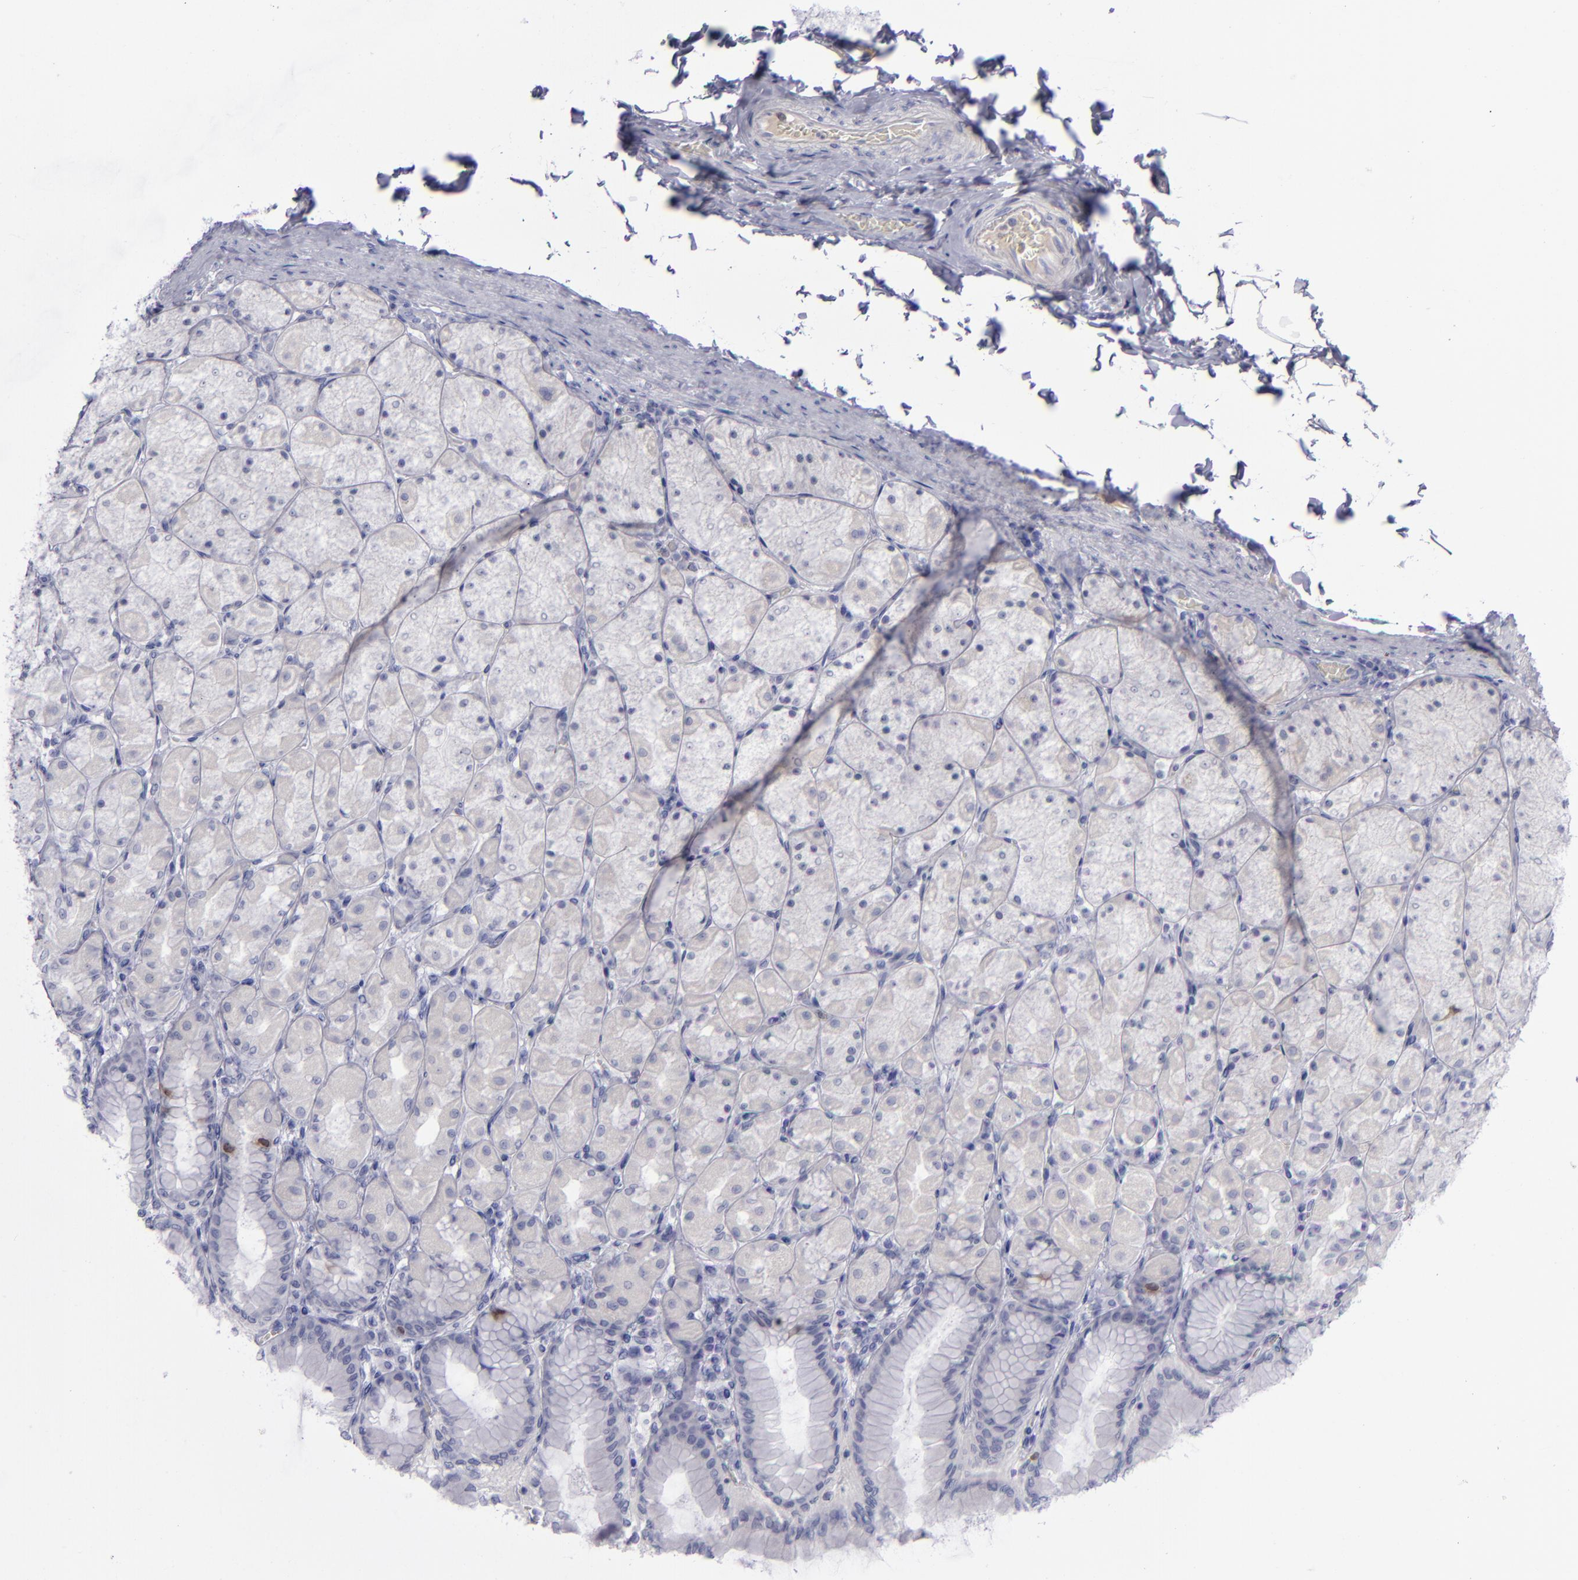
{"staining": {"intensity": "moderate", "quantity": "<25%", "location": "cytoplasmic/membranous,nuclear"}, "tissue": "stomach", "cell_type": "Glandular cells", "image_type": "normal", "snomed": [{"axis": "morphology", "description": "Normal tissue, NOS"}, {"axis": "topography", "description": "Stomach, upper"}], "caption": "This micrograph shows immunohistochemistry staining of benign human stomach, with low moderate cytoplasmic/membranous,nuclear expression in about <25% of glandular cells.", "gene": "AURKA", "patient": {"sex": "female", "age": 56}}